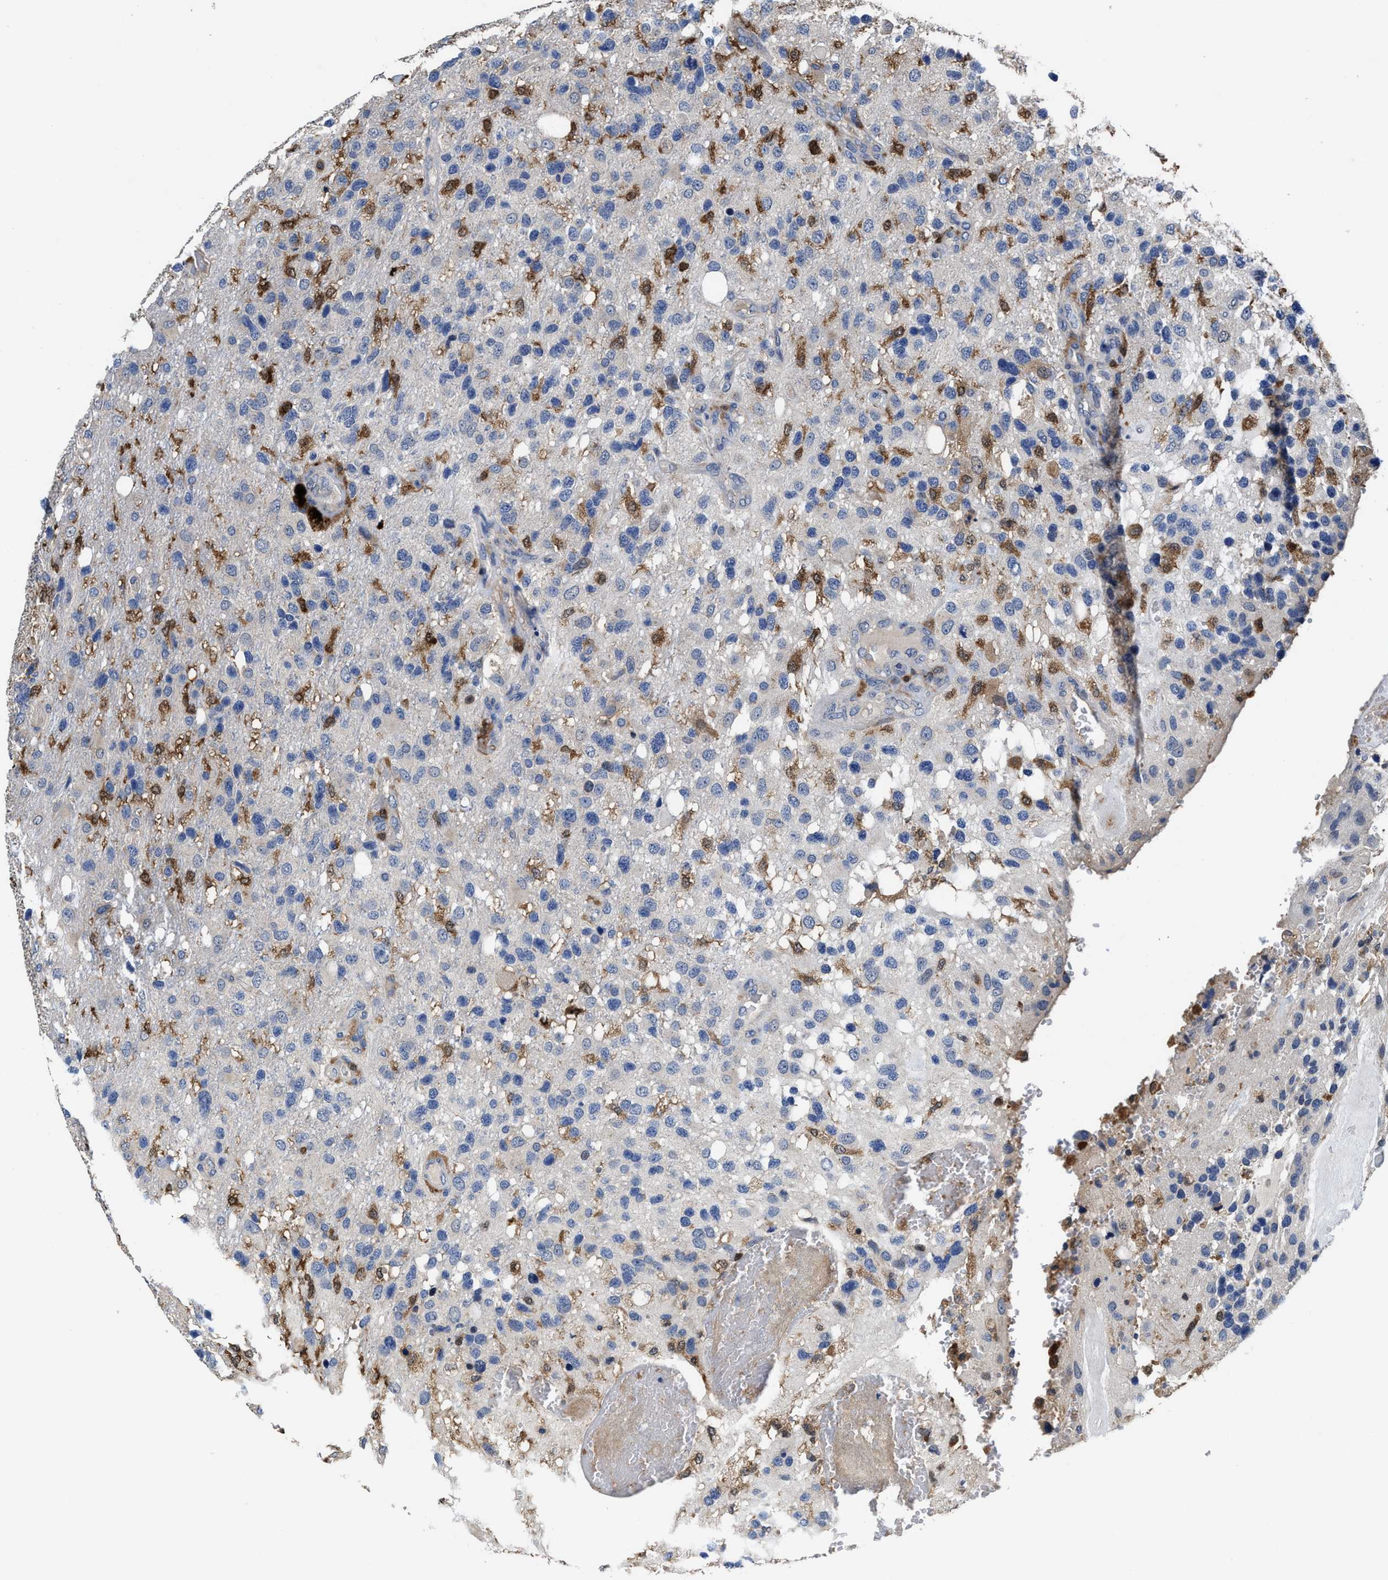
{"staining": {"intensity": "negative", "quantity": "none", "location": "none"}, "tissue": "glioma", "cell_type": "Tumor cells", "image_type": "cancer", "snomed": [{"axis": "morphology", "description": "Glioma, malignant, High grade"}, {"axis": "topography", "description": "Brain"}], "caption": "Human glioma stained for a protein using IHC exhibits no positivity in tumor cells.", "gene": "RGS10", "patient": {"sex": "female", "age": 58}}